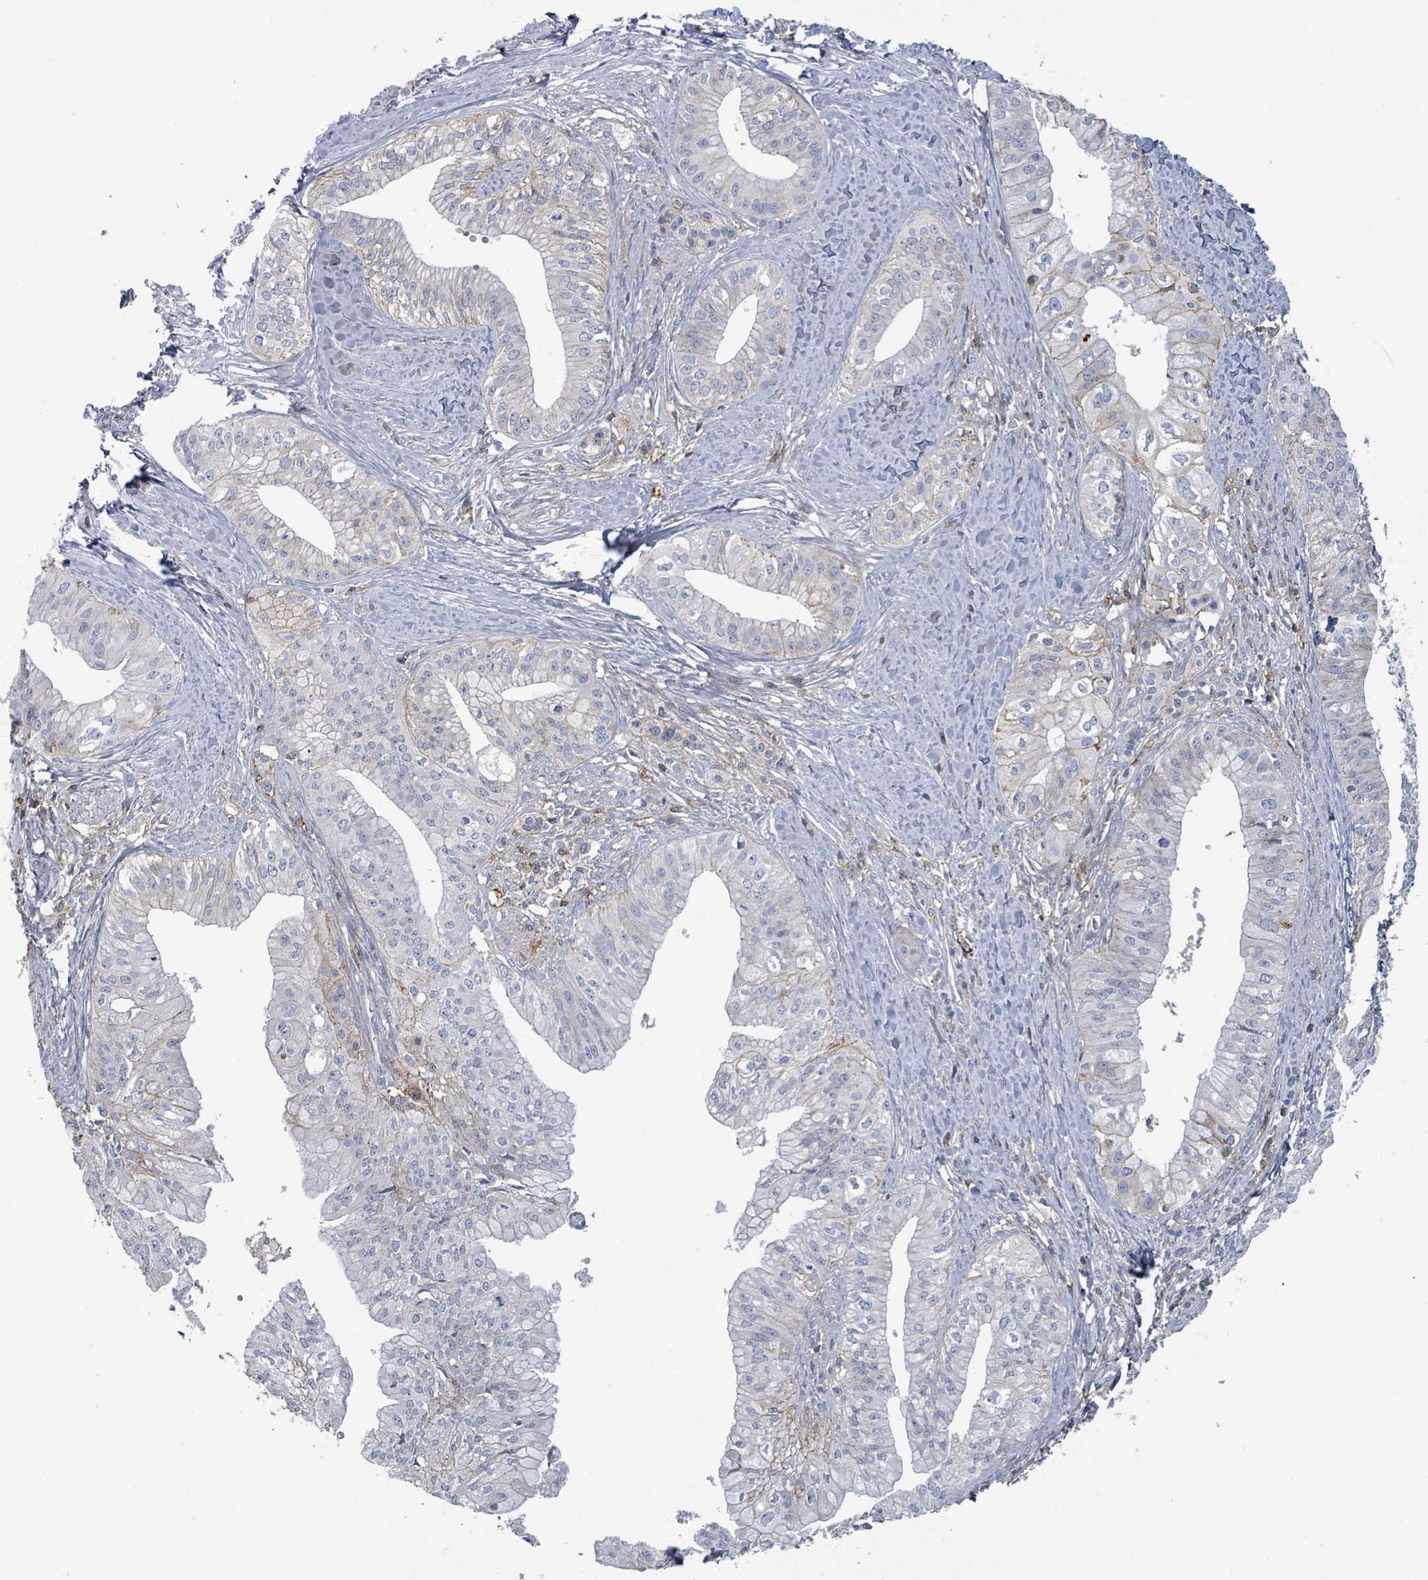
{"staining": {"intensity": "negative", "quantity": "none", "location": "none"}, "tissue": "pancreatic cancer", "cell_type": "Tumor cells", "image_type": "cancer", "snomed": [{"axis": "morphology", "description": "Adenocarcinoma, NOS"}, {"axis": "topography", "description": "Pancreas"}], "caption": "An IHC histopathology image of adenocarcinoma (pancreatic) is shown. There is no staining in tumor cells of adenocarcinoma (pancreatic).", "gene": "TNFRSF14", "patient": {"sex": "male", "age": 71}}